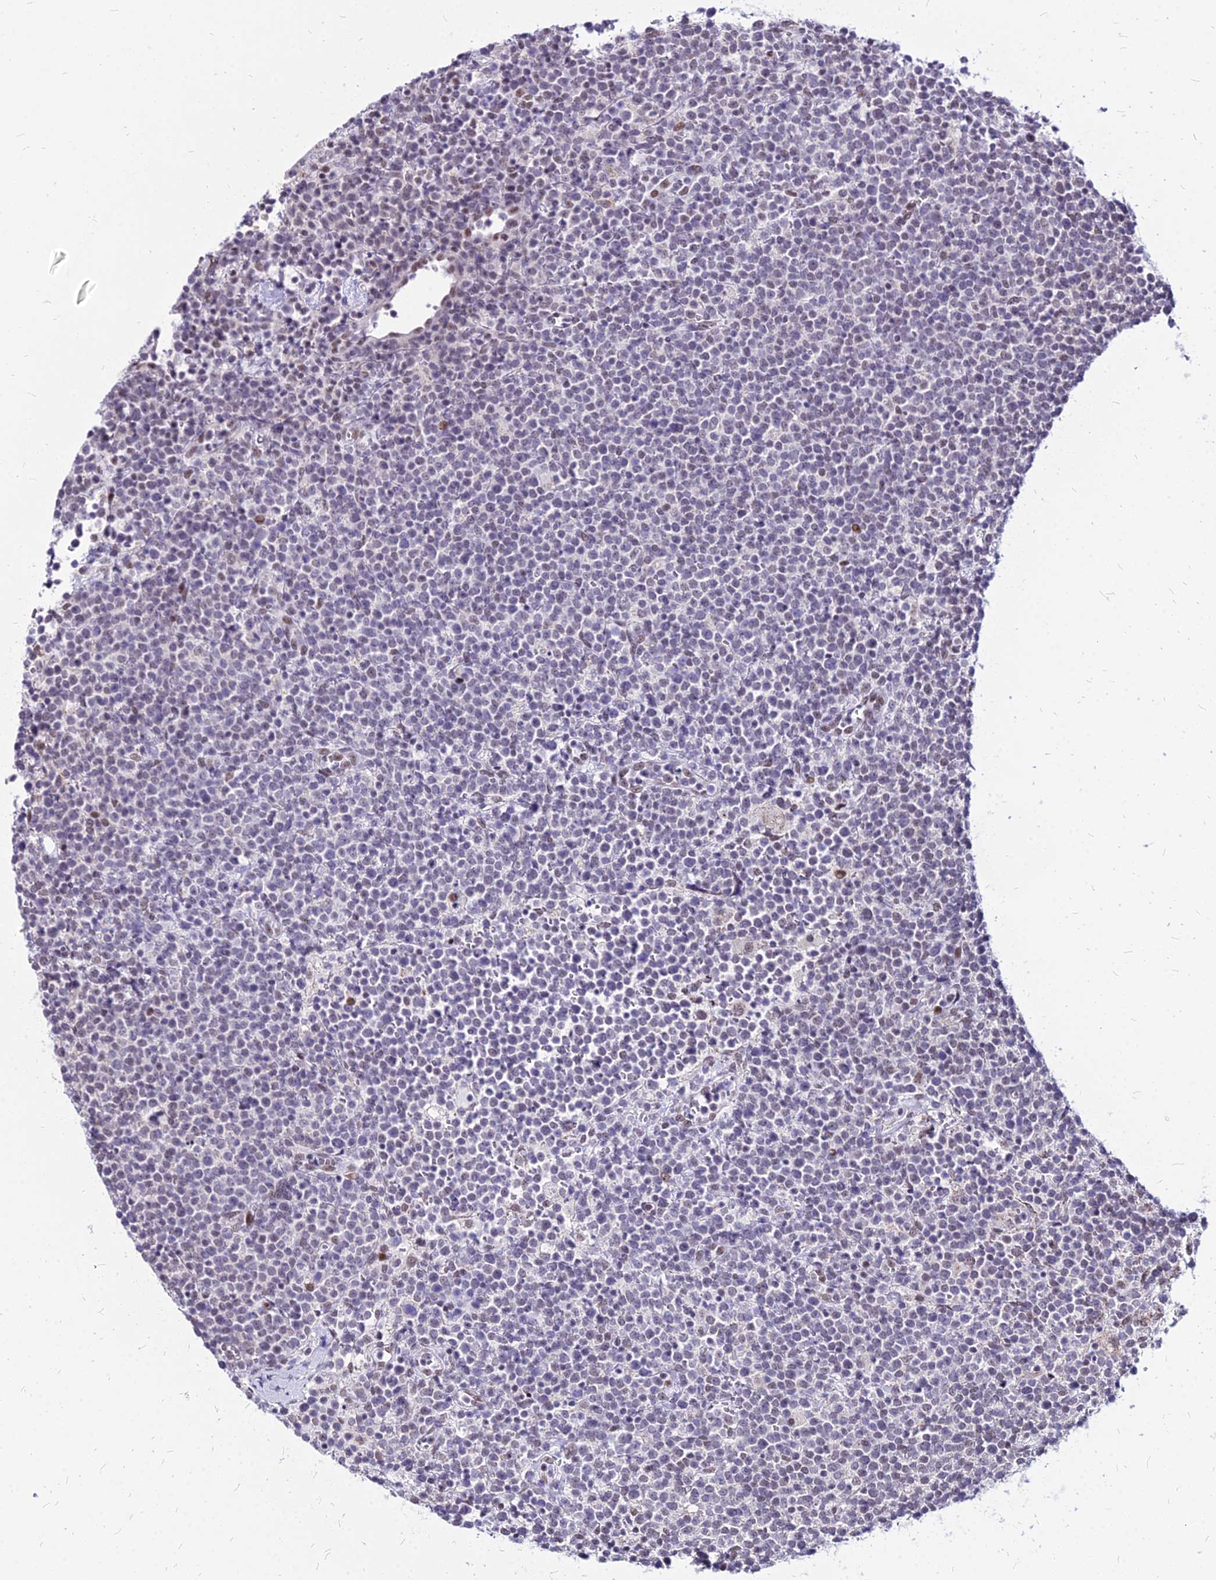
{"staining": {"intensity": "negative", "quantity": "none", "location": "none"}, "tissue": "lymphoma", "cell_type": "Tumor cells", "image_type": "cancer", "snomed": [{"axis": "morphology", "description": "Malignant lymphoma, non-Hodgkin's type, High grade"}, {"axis": "topography", "description": "Lymph node"}], "caption": "The image displays no significant expression in tumor cells of malignant lymphoma, non-Hodgkin's type (high-grade).", "gene": "FDX2", "patient": {"sex": "male", "age": 61}}